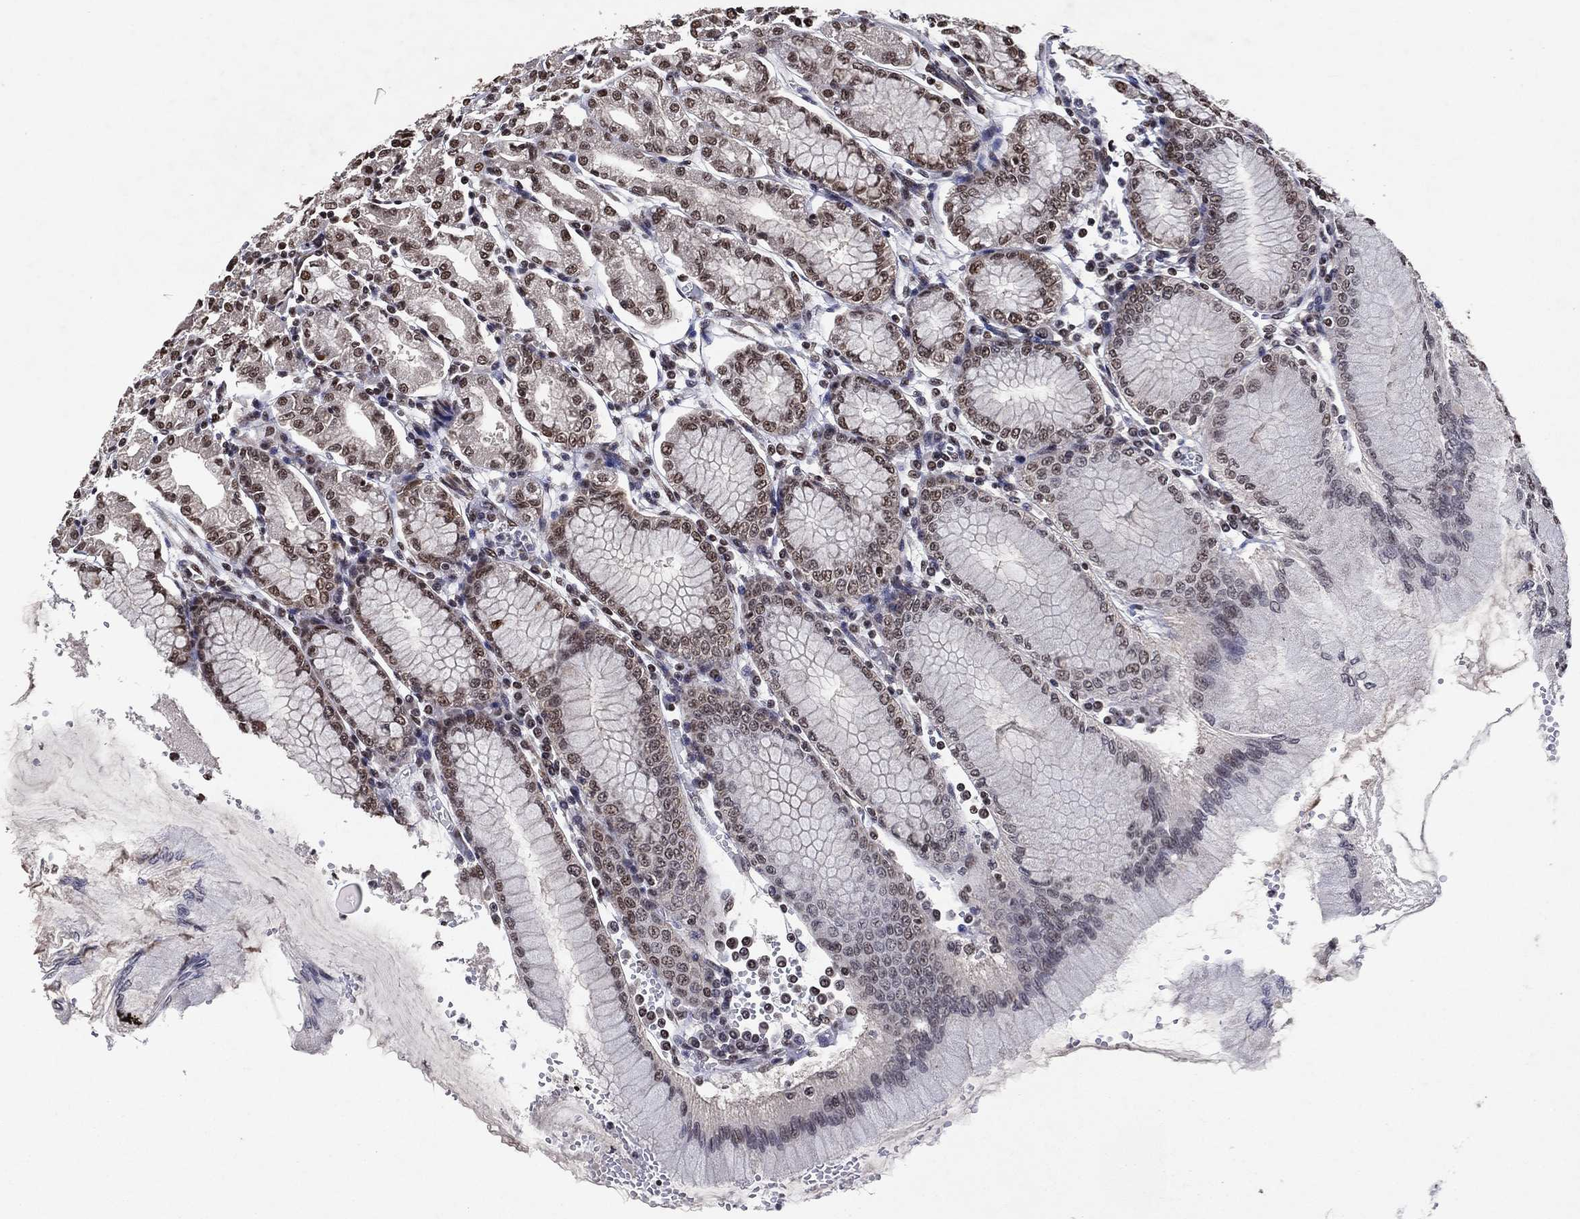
{"staining": {"intensity": "strong", "quantity": "25%-75%", "location": "cytoplasmic/membranous,nuclear"}, "tissue": "stomach", "cell_type": "Glandular cells", "image_type": "normal", "snomed": [{"axis": "morphology", "description": "Normal tissue, NOS"}, {"axis": "topography", "description": "Skeletal muscle"}, {"axis": "topography", "description": "Stomach"}], "caption": "Immunohistochemical staining of unremarkable stomach shows 25%-75% levels of strong cytoplasmic/membranous,nuclear protein staining in approximately 25%-75% of glandular cells.", "gene": "ZBTB42", "patient": {"sex": "female", "age": 57}}